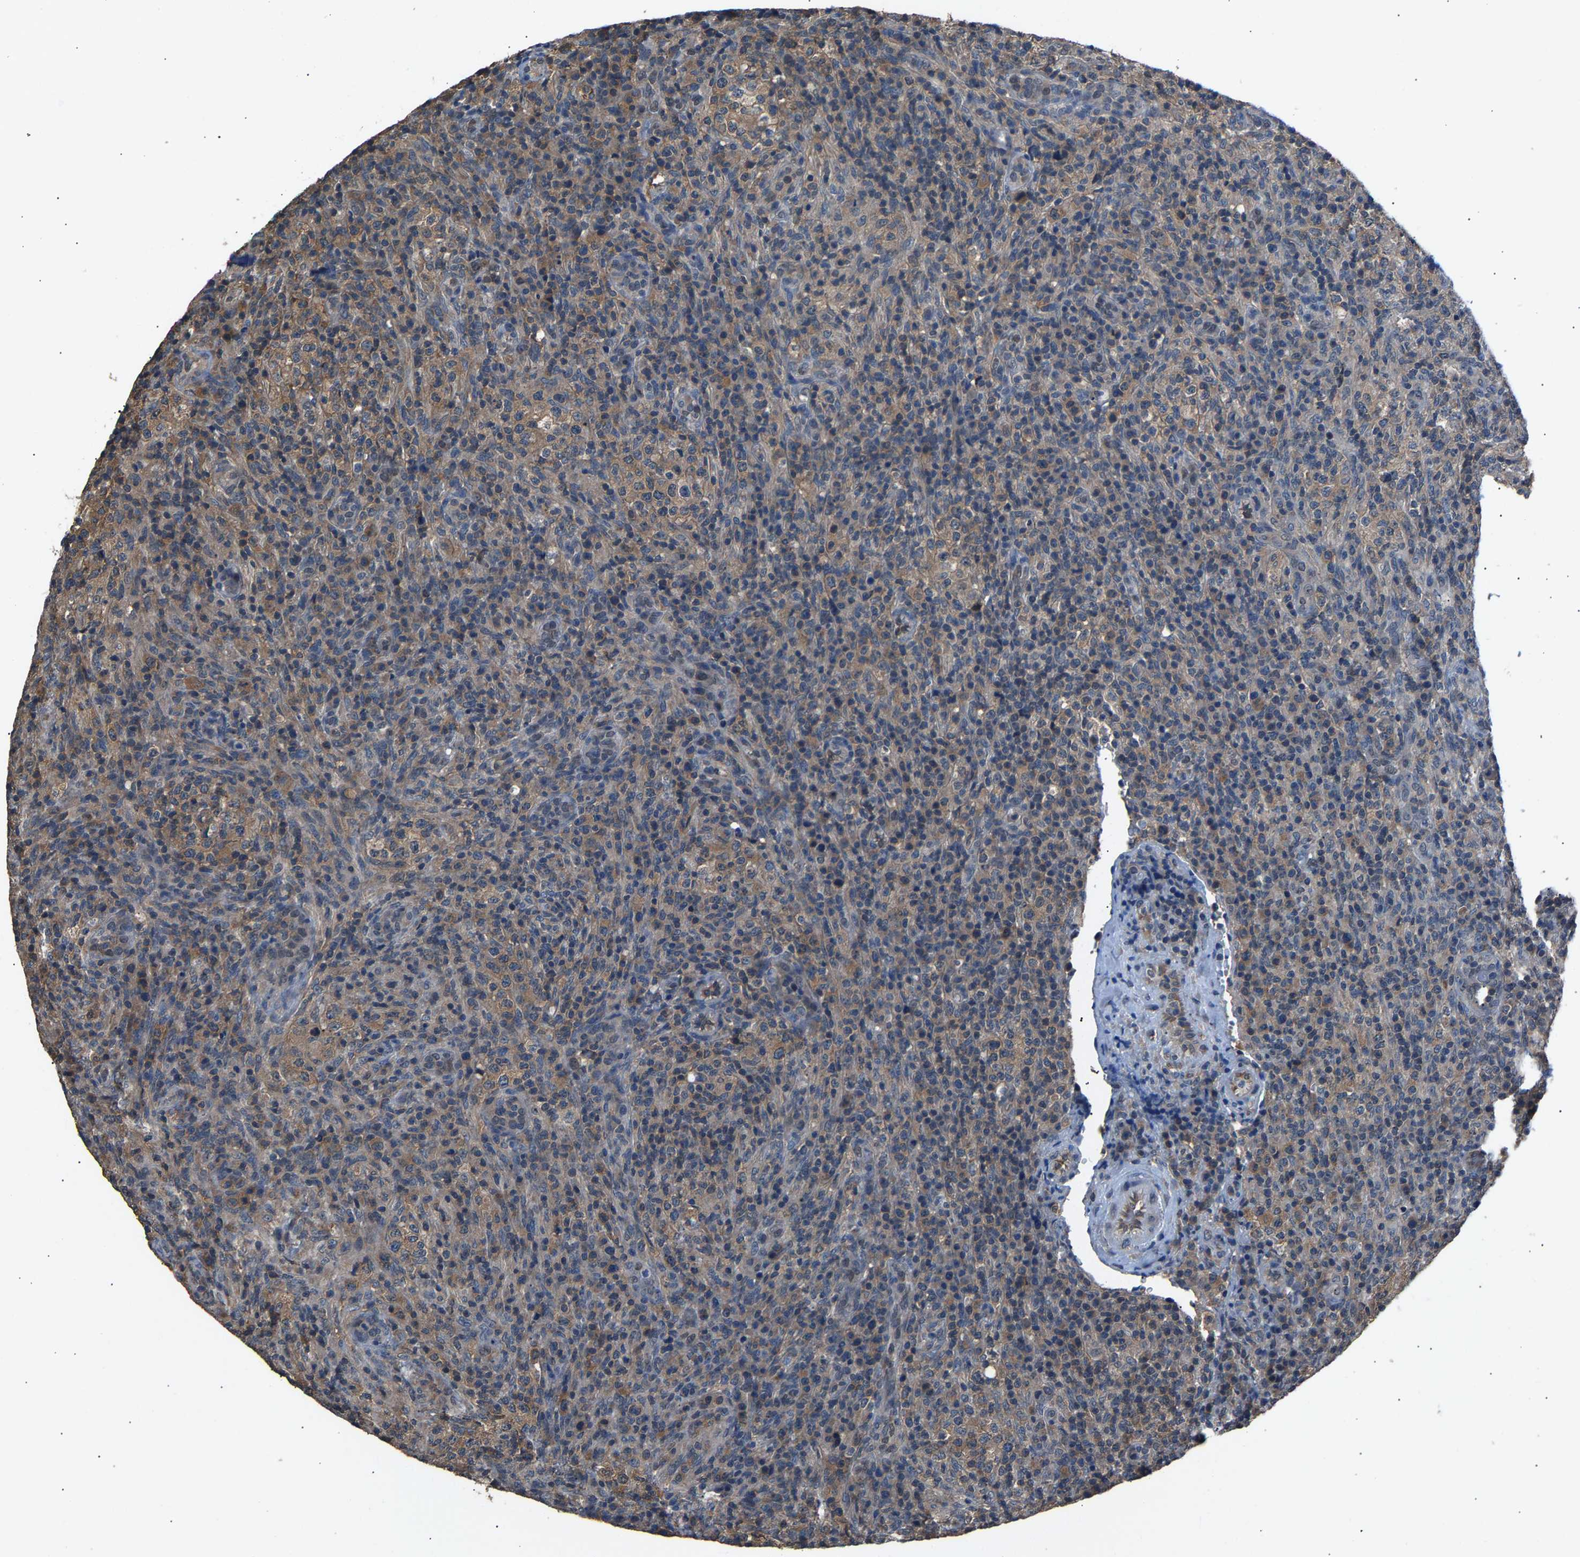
{"staining": {"intensity": "moderate", "quantity": "25%-75%", "location": "cytoplasmic/membranous"}, "tissue": "lymphoma", "cell_type": "Tumor cells", "image_type": "cancer", "snomed": [{"axis": "morphology", "description": "Malignant lymphoma, non-Hodgkin's type, High grade"}, {"axis": "topography", "description": "Lymph node"}], "caption": "IHC staining of lymphoma, which exhibits medium levels of moderate cytoplasmic/membranous expression in approximately 25%-75% of tumor cells indicating moderate cytoplasmic/membranous protein expression. The staining was performed using DAB (3,3'-diaminobenzidine) (brown) for protein detection and nuclei were counterstained in hematoxylin (blue).", "gene": "ABCC9", "patient": {"sex": "female", "age": 76}}